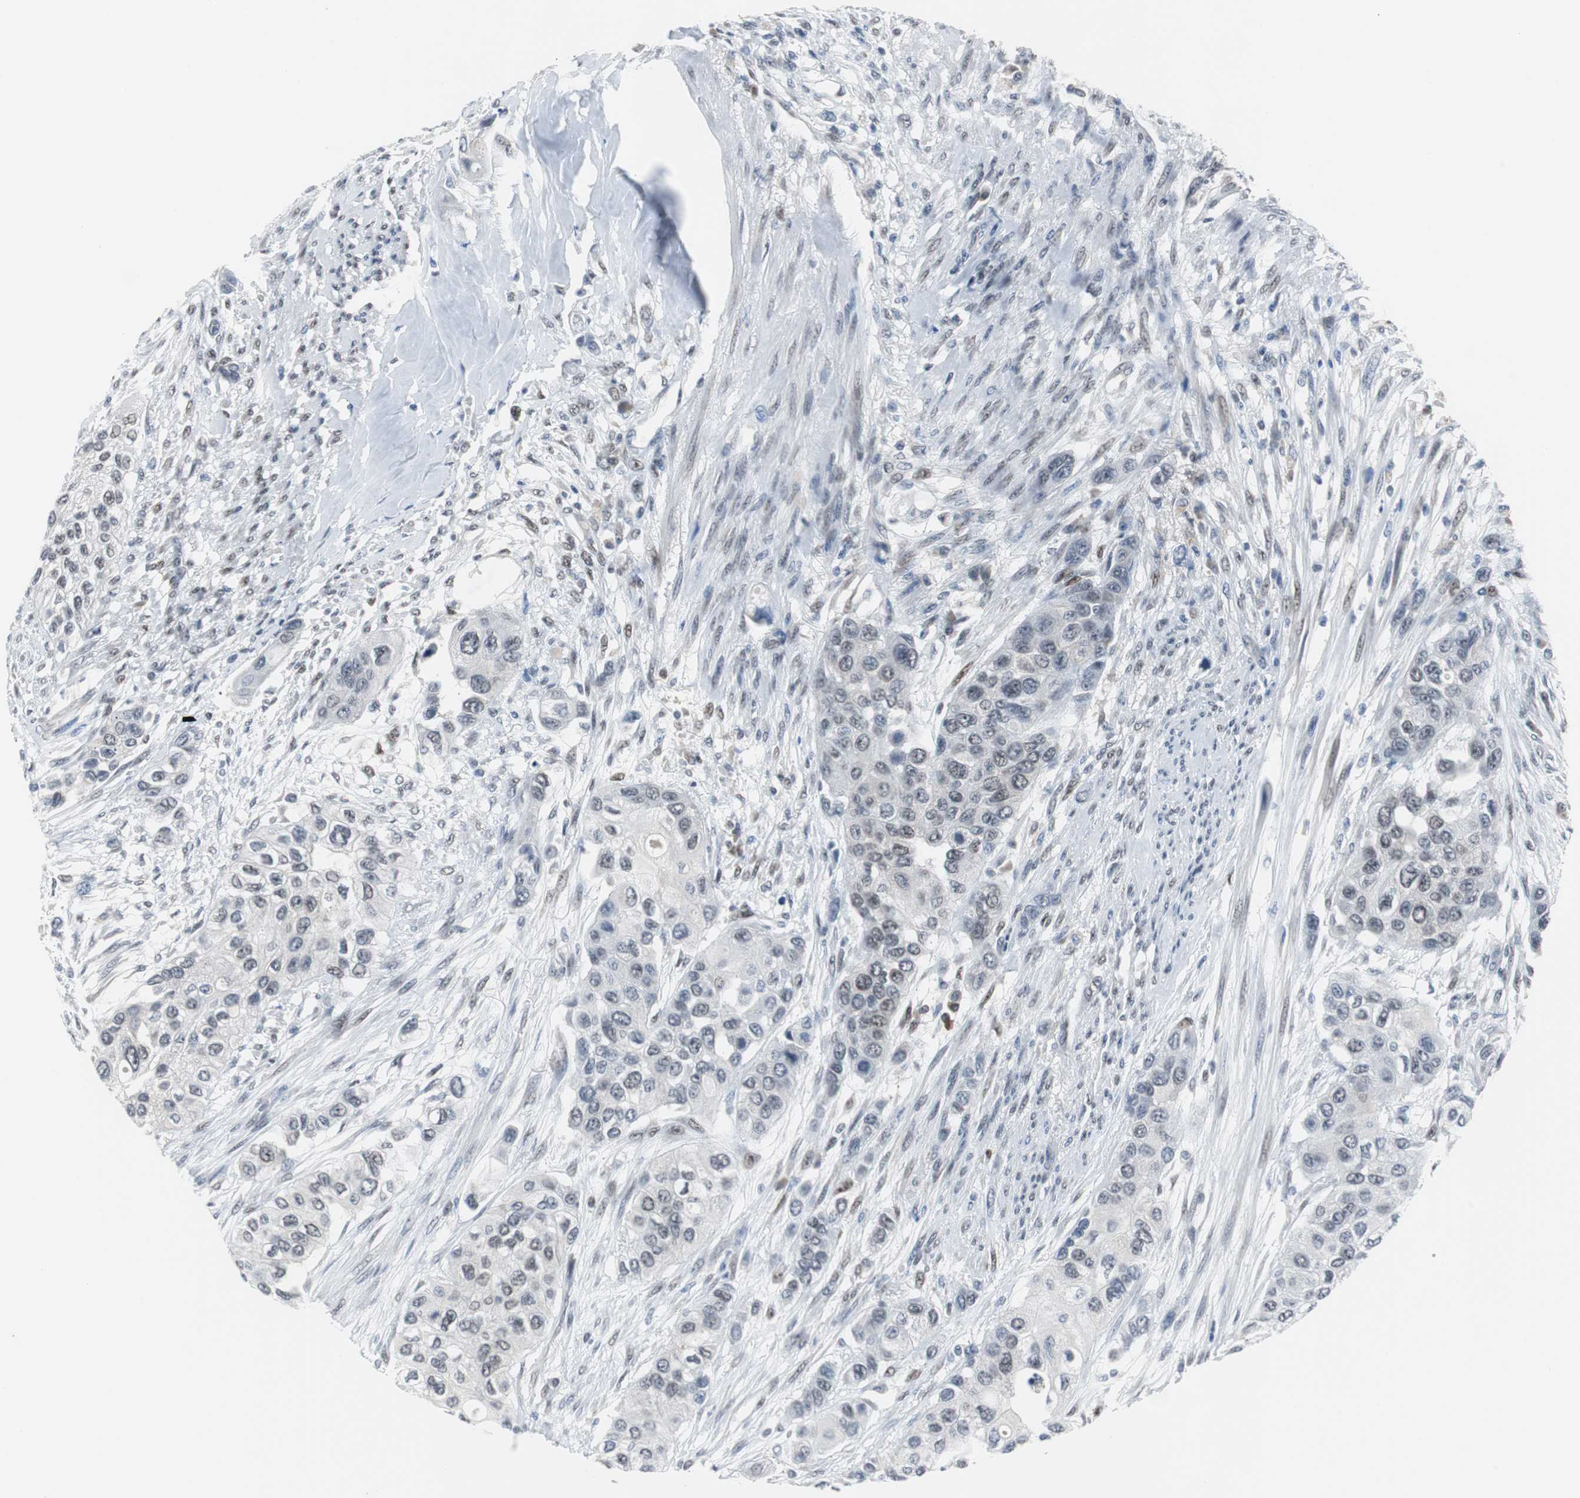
{"staining": {"intensity": "negative", "quantity": "none", "location": "none"}, "tissue": "urothelial cancer", "cell_type": "Tumor cells", "image_type": "cancer", "snomed": [{"axis": "morphology", "description": "Urothelial carcinoma, High grade"}, {"axis": "topography", "description": "Urinary bladder"}], "caption": "Image shows no significant protein expression in tumor cells of urothelial cancer.", "gene": "ZHX2", "patient": {"sex": "female", "age": 56}}